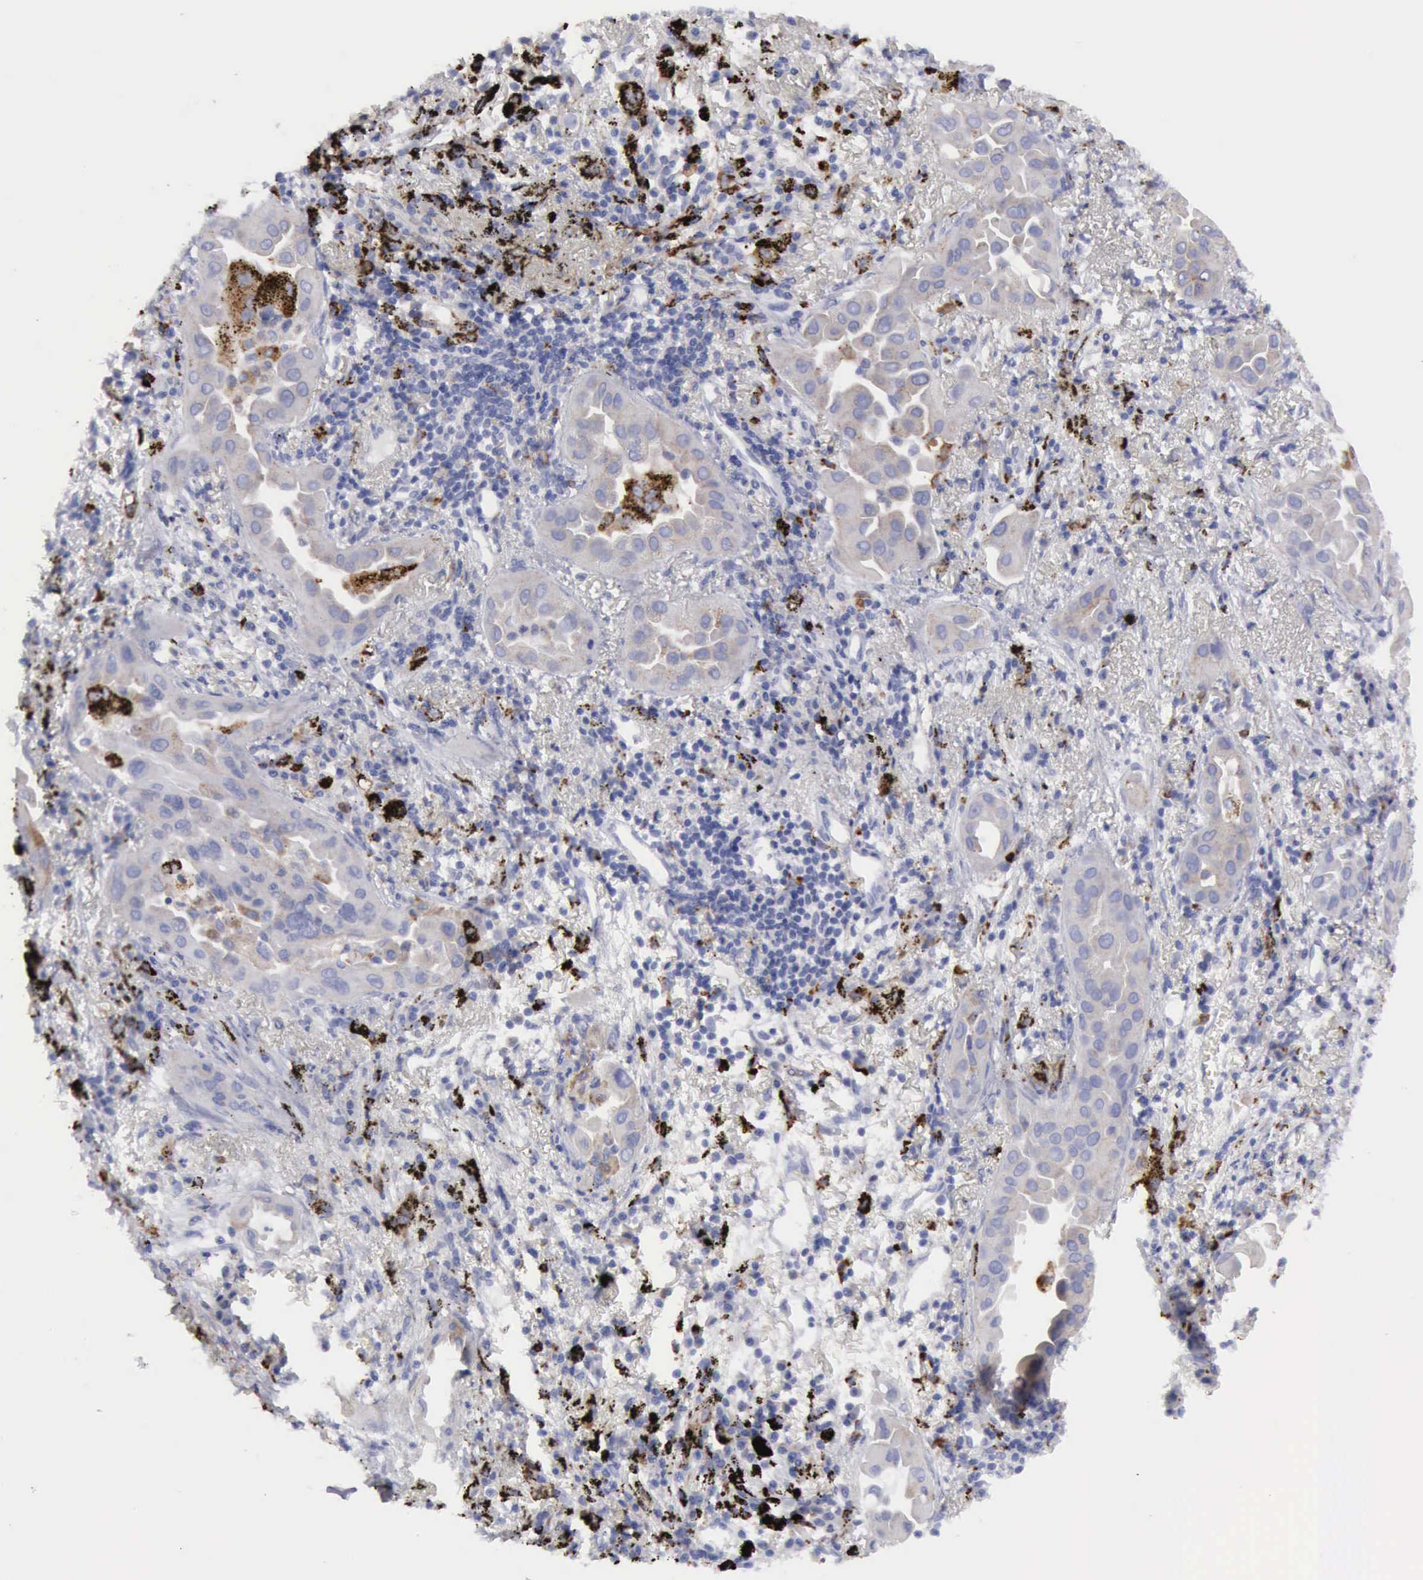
{"staining": {"intensity": "weak", "quantity": "25%-75%", "location": "cytoplasmic/membranous"}, "tissue": "lung cancer", "cell_type": "Tumor cells", "image_type": "cancer", "snomed": [{"axis": "morphology", "description": "Adenocarcinoma, NOS"}, {"axis": "topography", "description": "Lung"}], "caption": "Weak cytoplasmic/membranous positivity for a protein is present in about 25%-75% of tumor cells of lung adenocarcinoma using immunohistochemistry.", "gene": "CTSS", "patient": {"sex": "male", "age": 68}}